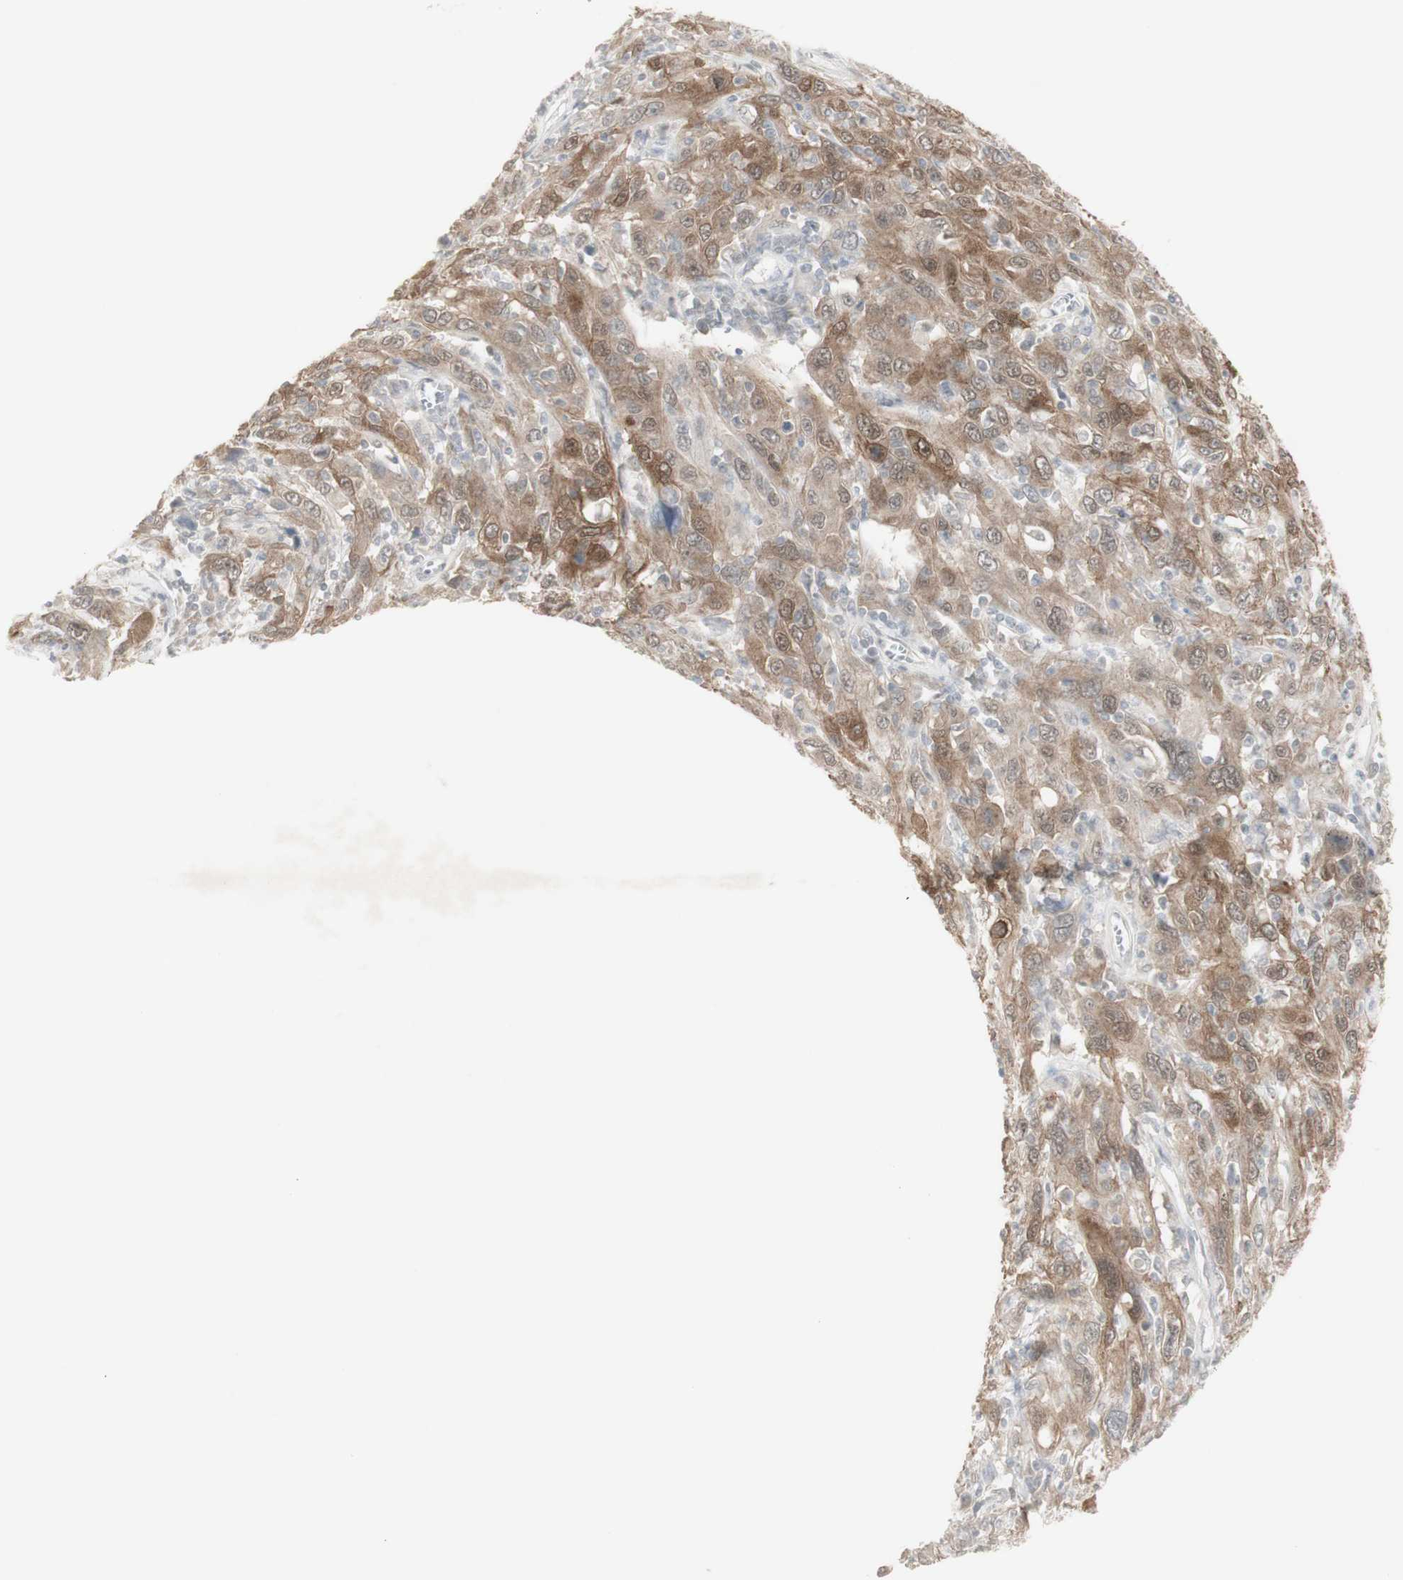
{"staining": {"intensity": "moderate", "quantity": ">75%", "location": "cytoplasmic/membranous"}, "tissue": "cervical cancer", "cell_type": "Tumor cells", "image_type": "cancer", "snomed": [{"axis": "morphology", "description": "Squamous cell carcinoma, NOS"}, {"axis": "topography", "description": "Cervix"}], "caption": "High-power microscopy captured an IHC image of squamous cell carcinoma (cervical), revealing moderate cytoplasmic/membranous expression in approximately >75% of tumor cells. (DAB (3,3'-diaminobenzidine) = brown stain, brightfield microscopy at high magnification).", "gene": "C1orf116", "patient": {"sex": "female", "age": 46}}